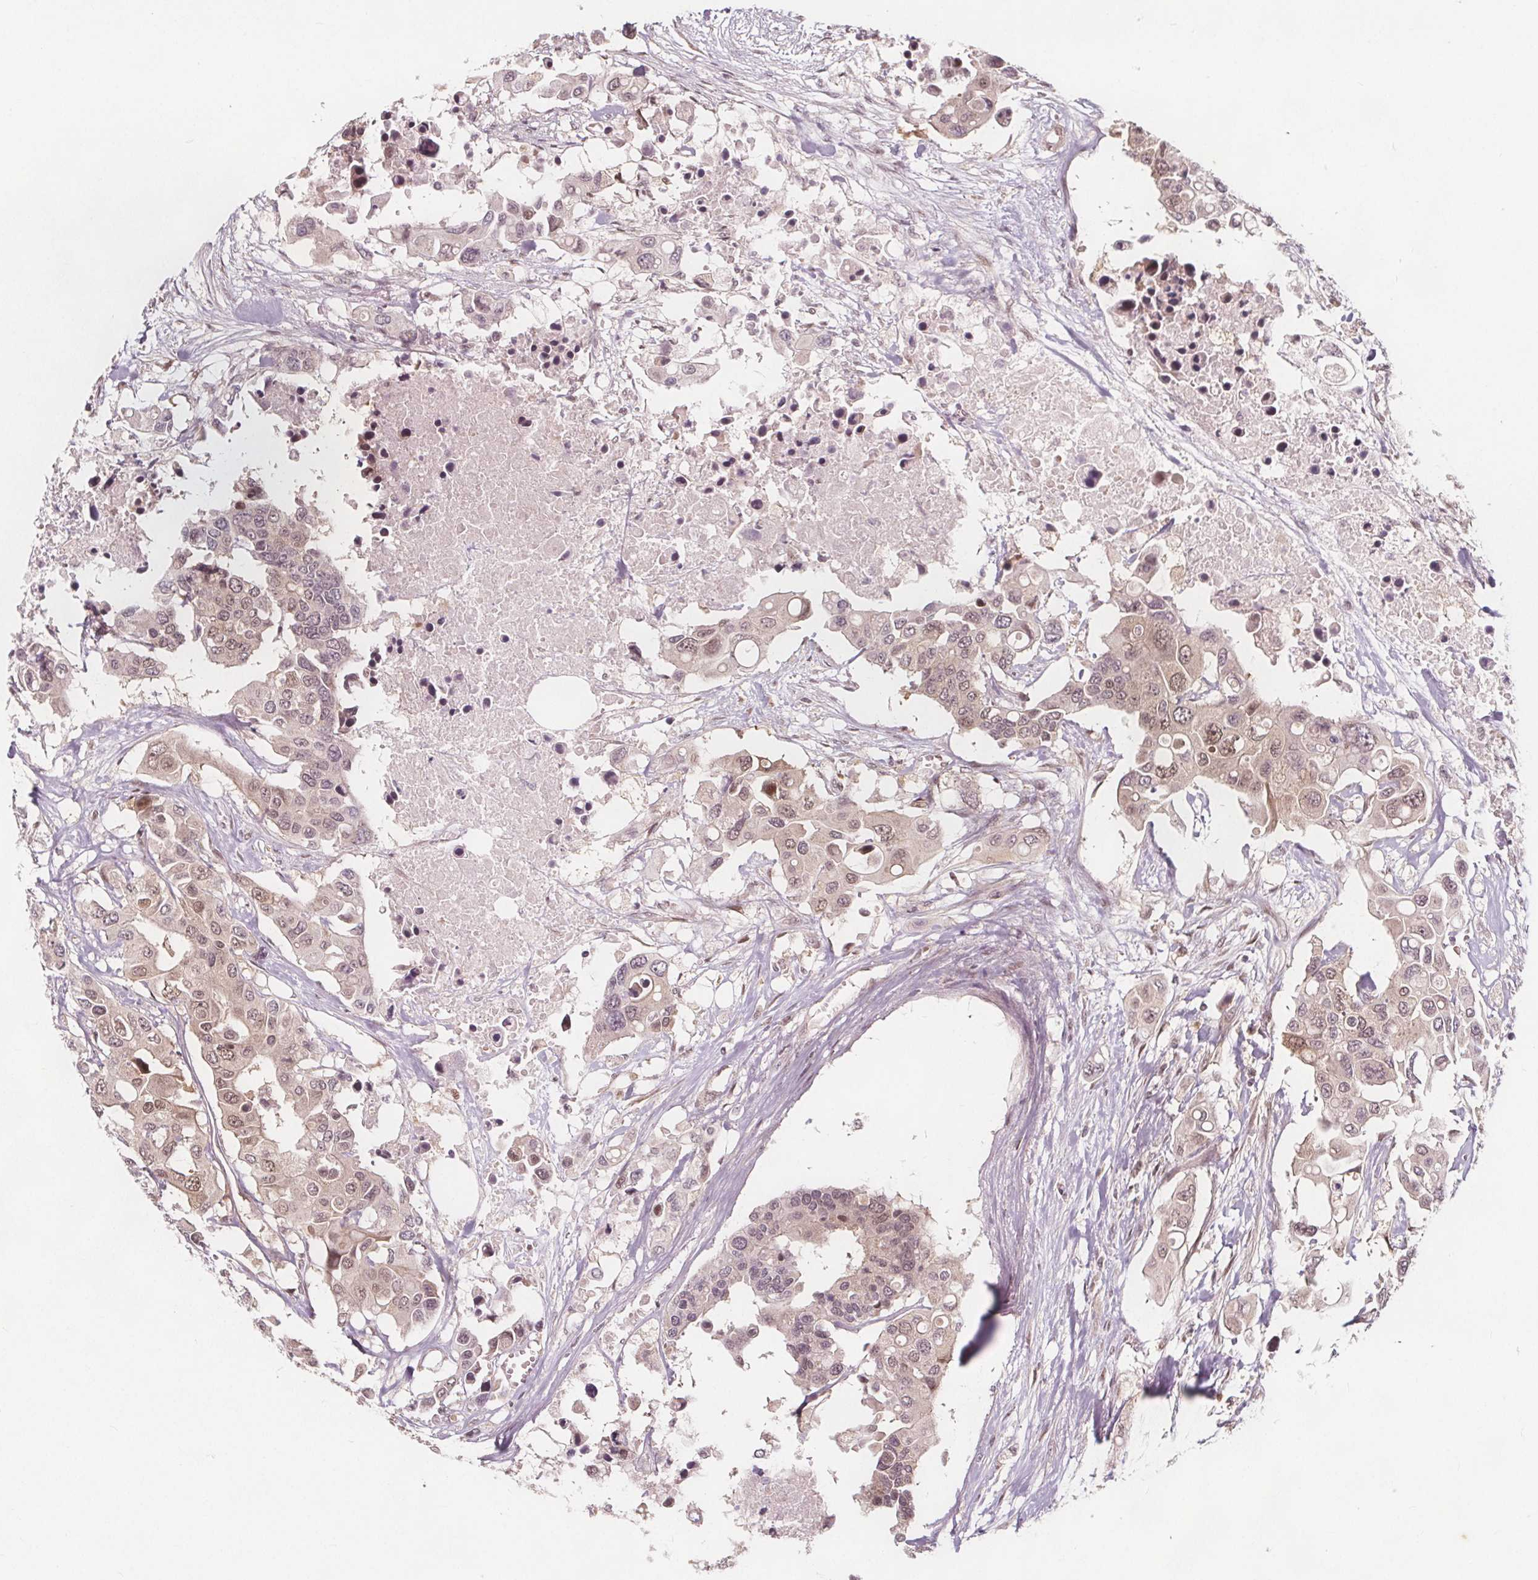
{"staining": {"intensity": "weak", "quantity": "25%-75%", "location": "nuclear"}, "tissue": "colorectal cancer", "cell_type": "Tumor cells", "image_type": "cancer", "snomed": [{"axis": "morphology", "description": "Adenocarcinoma, NOS"}, {"axis": "topography", "description": "Colon"}], "caption": "An image showing weak nuclear staining in approximately 25%-75% of tumor cells in adenocarcinoma (colorectal), as visualized by brown immunohistochemical staining.", "gene": "AKT1S1", "patient": {"sex": "male", "age": 77}}